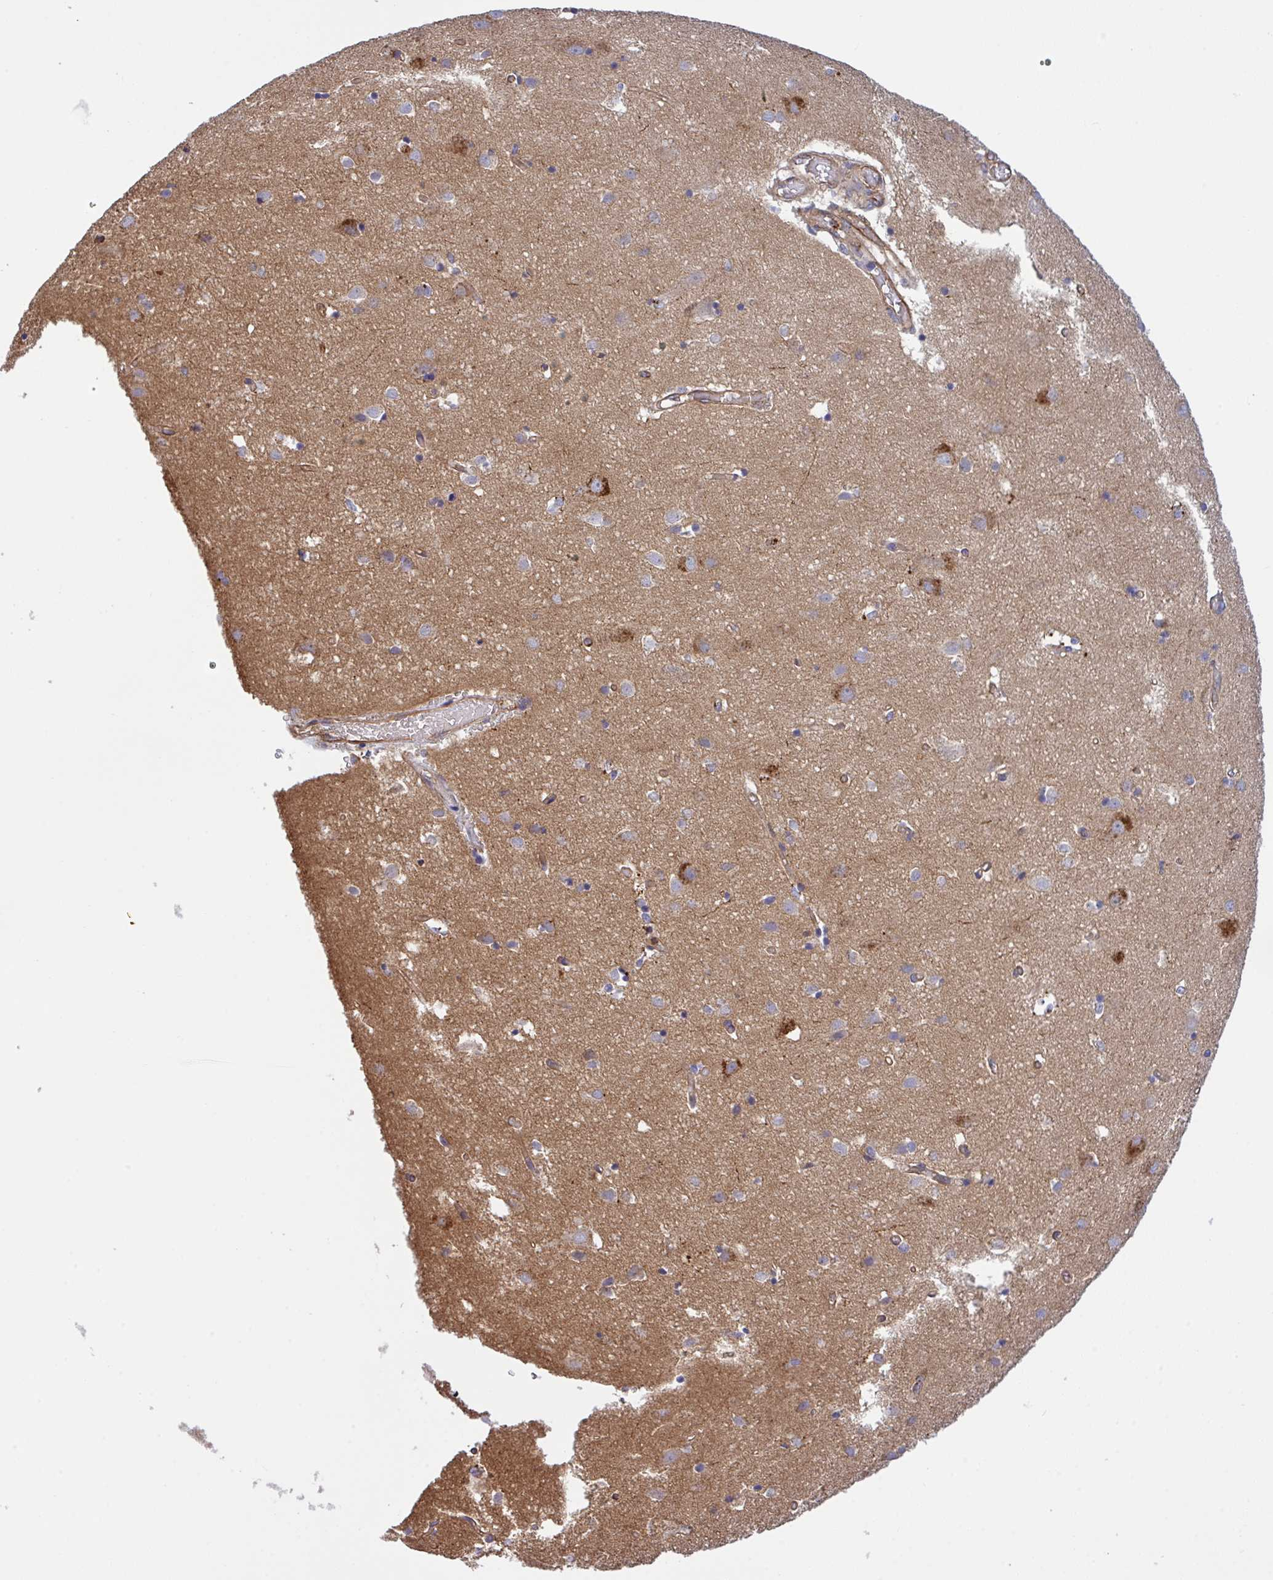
{"staining": {"intensity": "moderate", "quantity": ">75%", "location": "cytoplasmic/membranous"}, "tissue": "cerebral cortex", "cell_type": "Endothelial cells", "image_type": "normal", "snomed": [{"axis": "morphology", "description": "Normal tissue, NOS"}, {"axis": "topography", "description": "Cerebral cortex"}], "caption": "Cerebral cortex stained with immunohistochemistry shows moderate cytoplasmic/membranous positivity in about >75% of endothelial cells.", "gene": "C4orf36", "patient": {"sex": "male", "age": 70}}